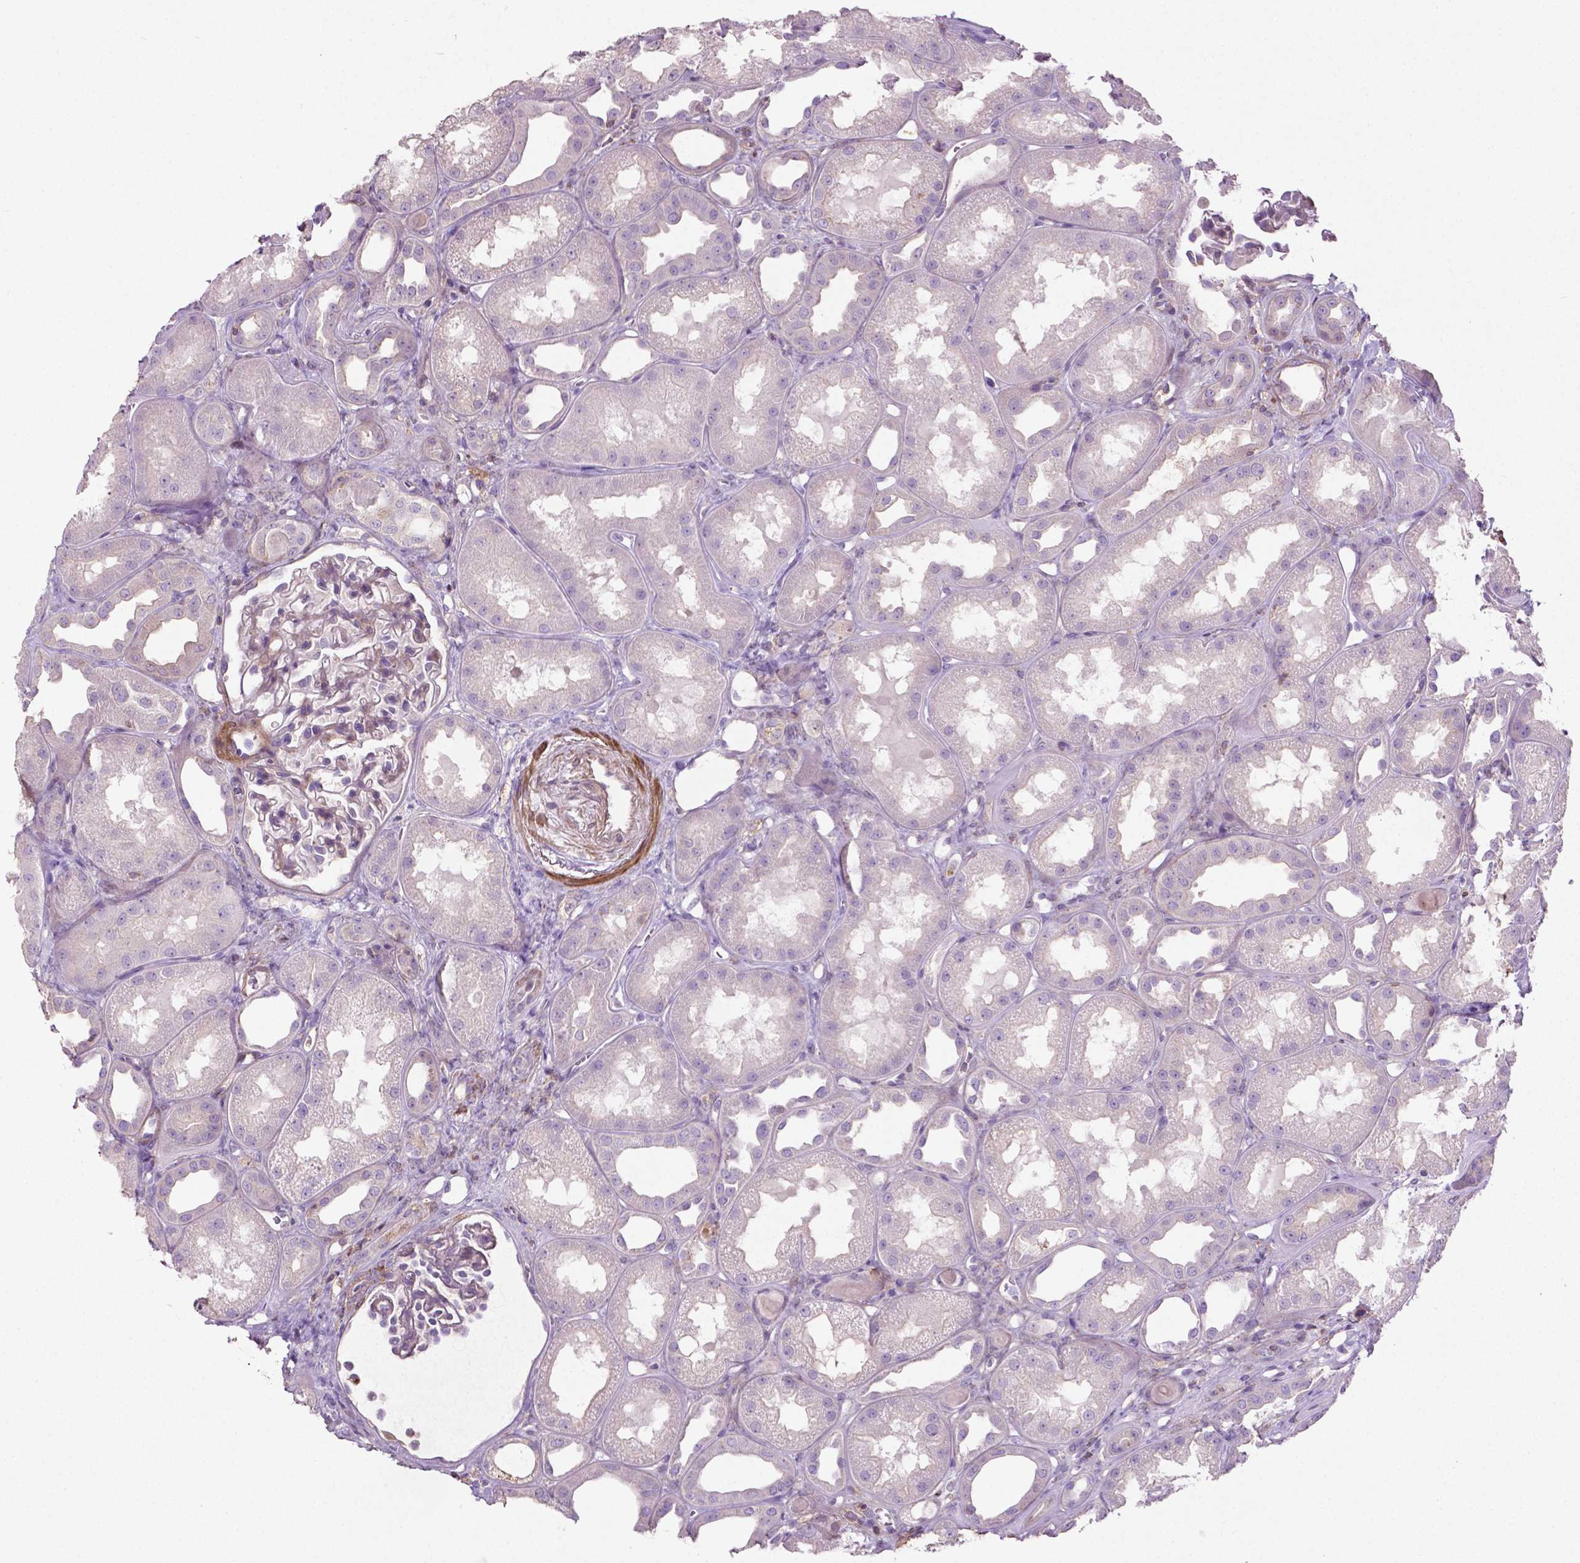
{"staining": {"intensity": "negative", "quantity": "none", "location": "none"}, "tissue": "kidney", "cell_type": "Cells in glomeruli", "image_type": "normal", "snomed": [{"axis": "morphology", "description": "Normal tissue, NOS"}, {"axis": "topography", "description": "Kidney"}], "caption": "A histopathology image of kidney stained for a protein reveals no brown staining in cells in glomeruli. (Stains: DAB immunohistochemistry (IHC) with hematoxylin counter stain, Microscopy: brightfield microscopy at high magnification).", "gene": "BMP4", "patient": {"sex": "male", "age": 61}}